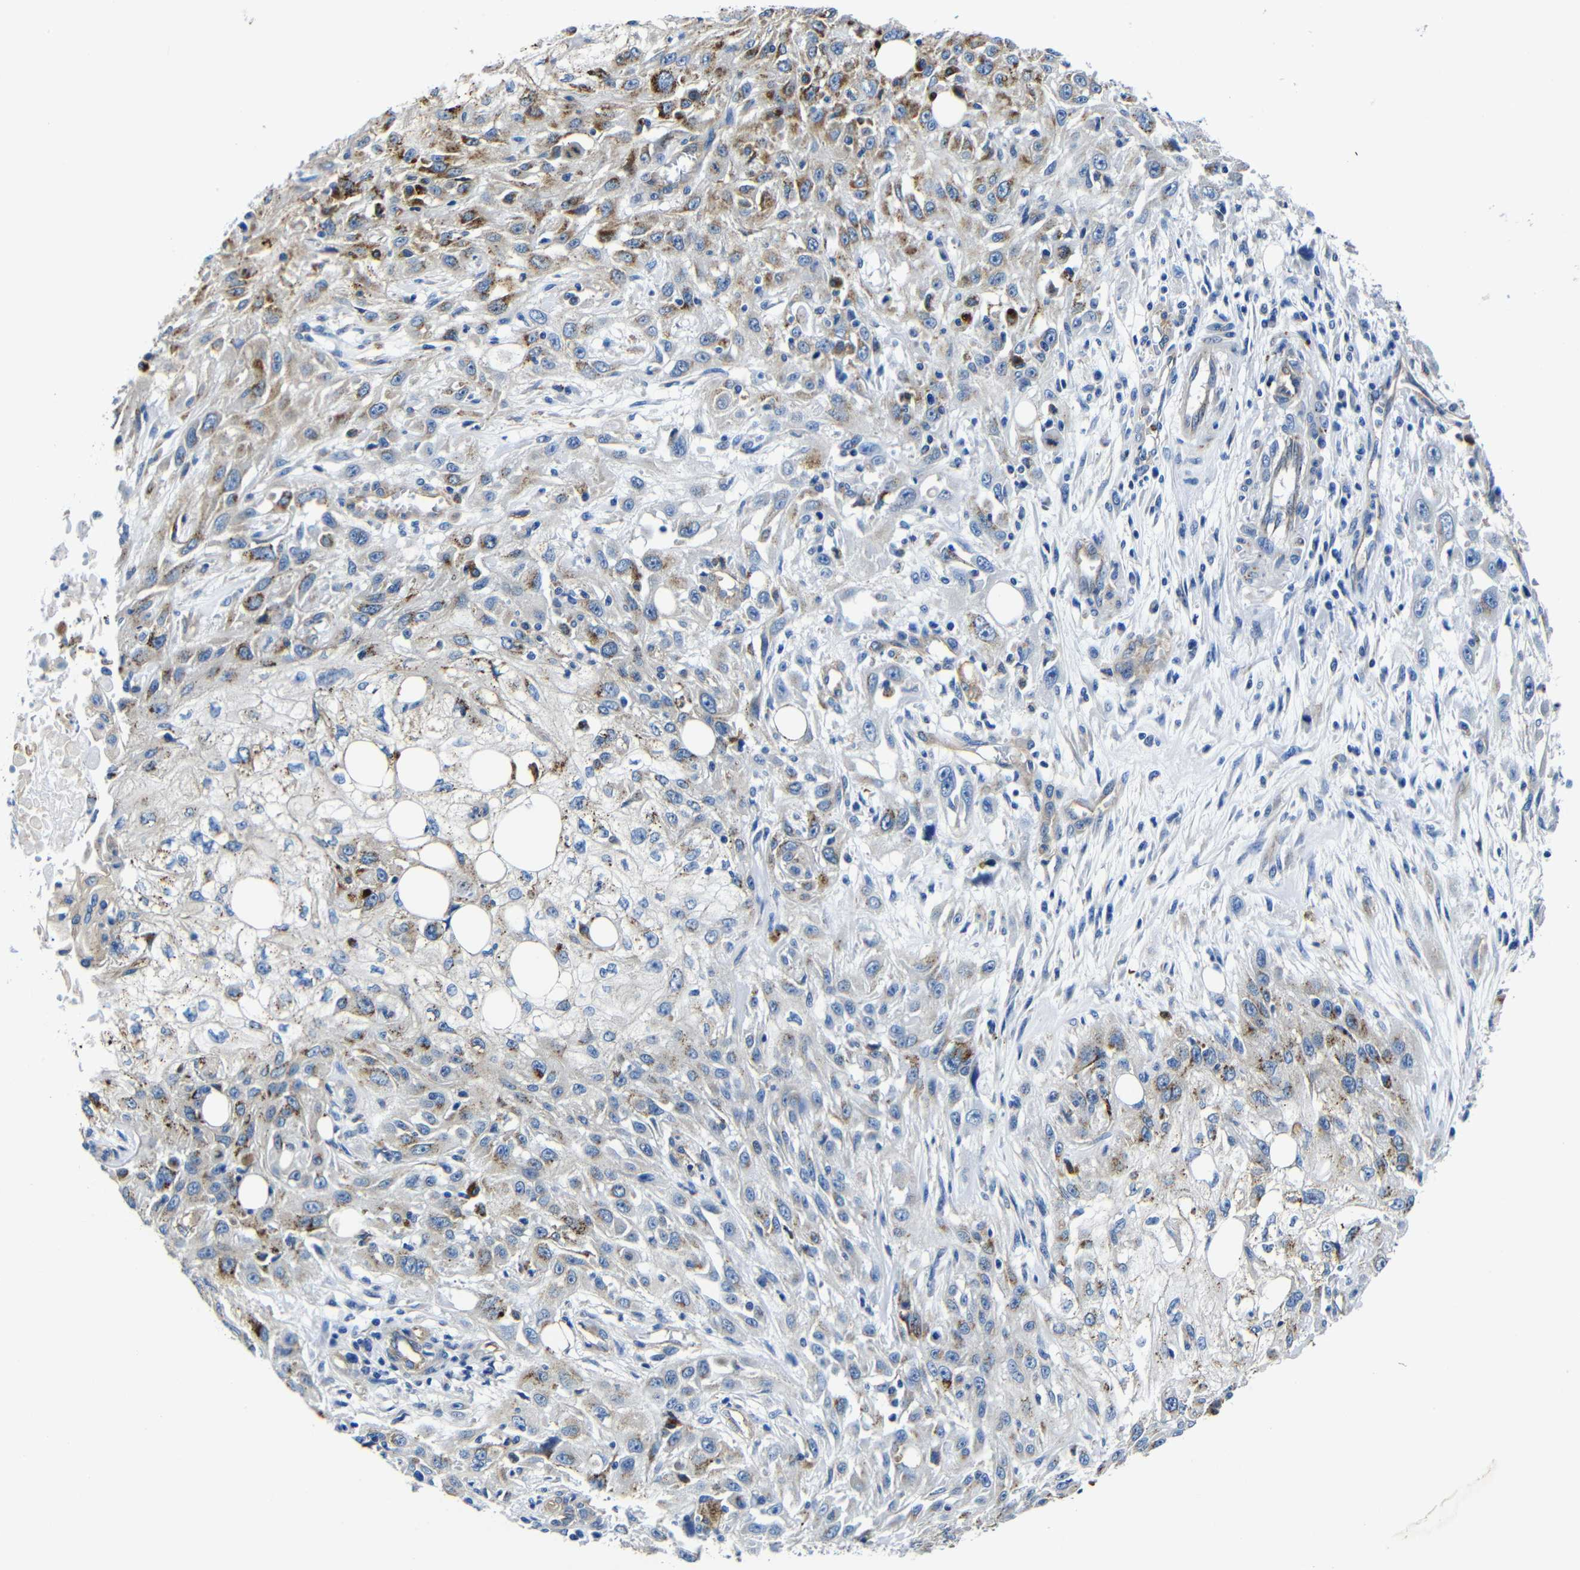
{"staining": {"intensity": "moderate", "quantity": "<25%", "location": "cytoplasmic/membranous"}, "tissue": "skin cancer", "cell_type": "Tumor cells", "image_type": "cancer", "snomed": [{"axis": "morphology", "description": "Squamous cell carcinoma, NOS"}, {"axis": "topography", "description": "Skin"}], "caption": "Skin squamous cell carcinoma tissue shows moderate cytoplasmic/membranous expression in about <25% of tumor cells", "gene": "GIMAP2", "patient": {"sex": "male", "age": 75}}